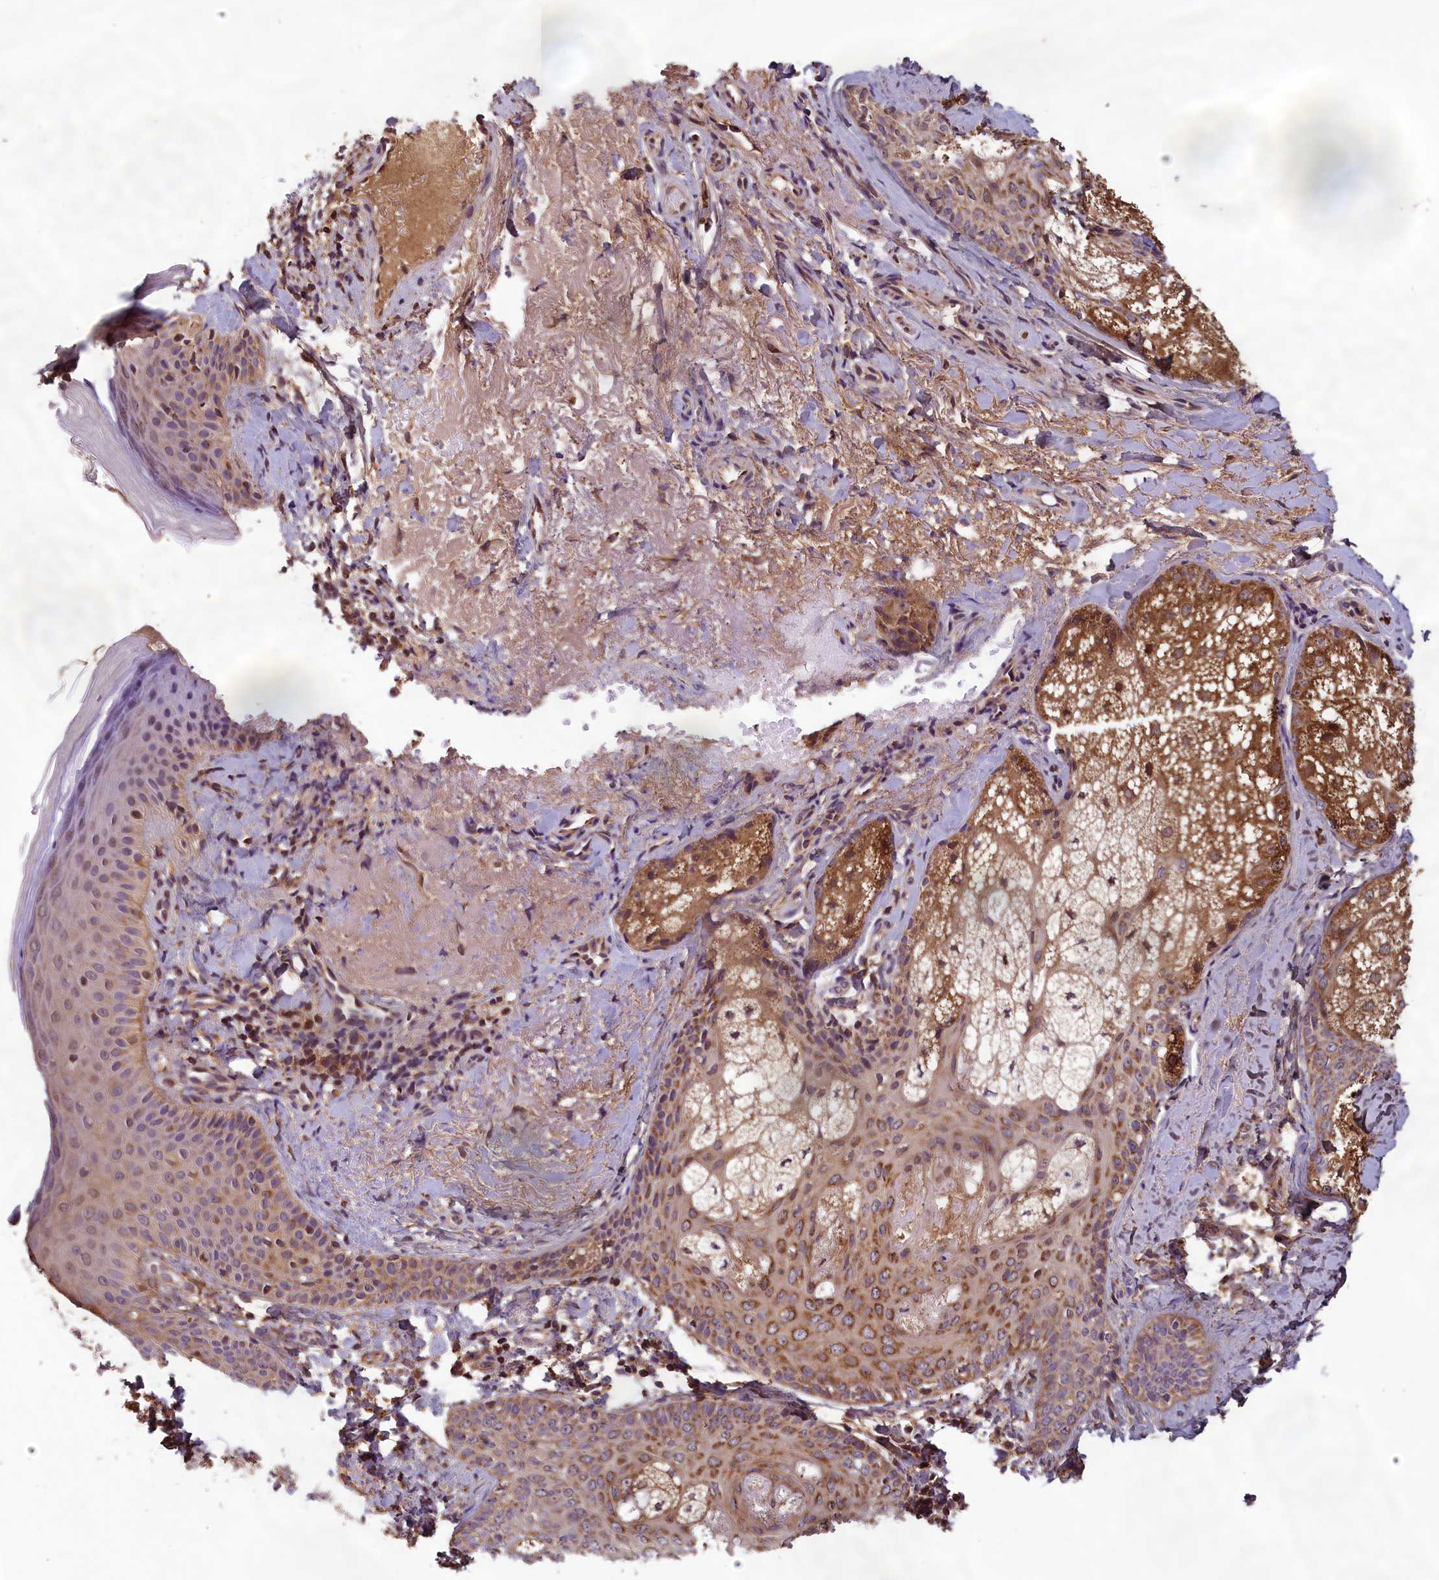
{"staining": {"intensity": "moderate", "quantity": ">75%", "location": "cytoplasmic/membranous"}, "tissue": "skin", "cell_type": "Fibroblasts", "image_type": "normal", "snomed": [{"axis": "morphology", "description": "Normal tissue, NOS"}, {"axis": "topography", "description": "Skin"}], "caption": "Immunohistochemistry (IHC) histopathology image of unremarkable human skin stained for a protein (brown), which demonstrates medium levels of moderate cytoplasmic/membranous positivity in approximately >75% of fibroblasts.", "gene": "CCDC15", "patient": {"sex": "male", "age": 57}}